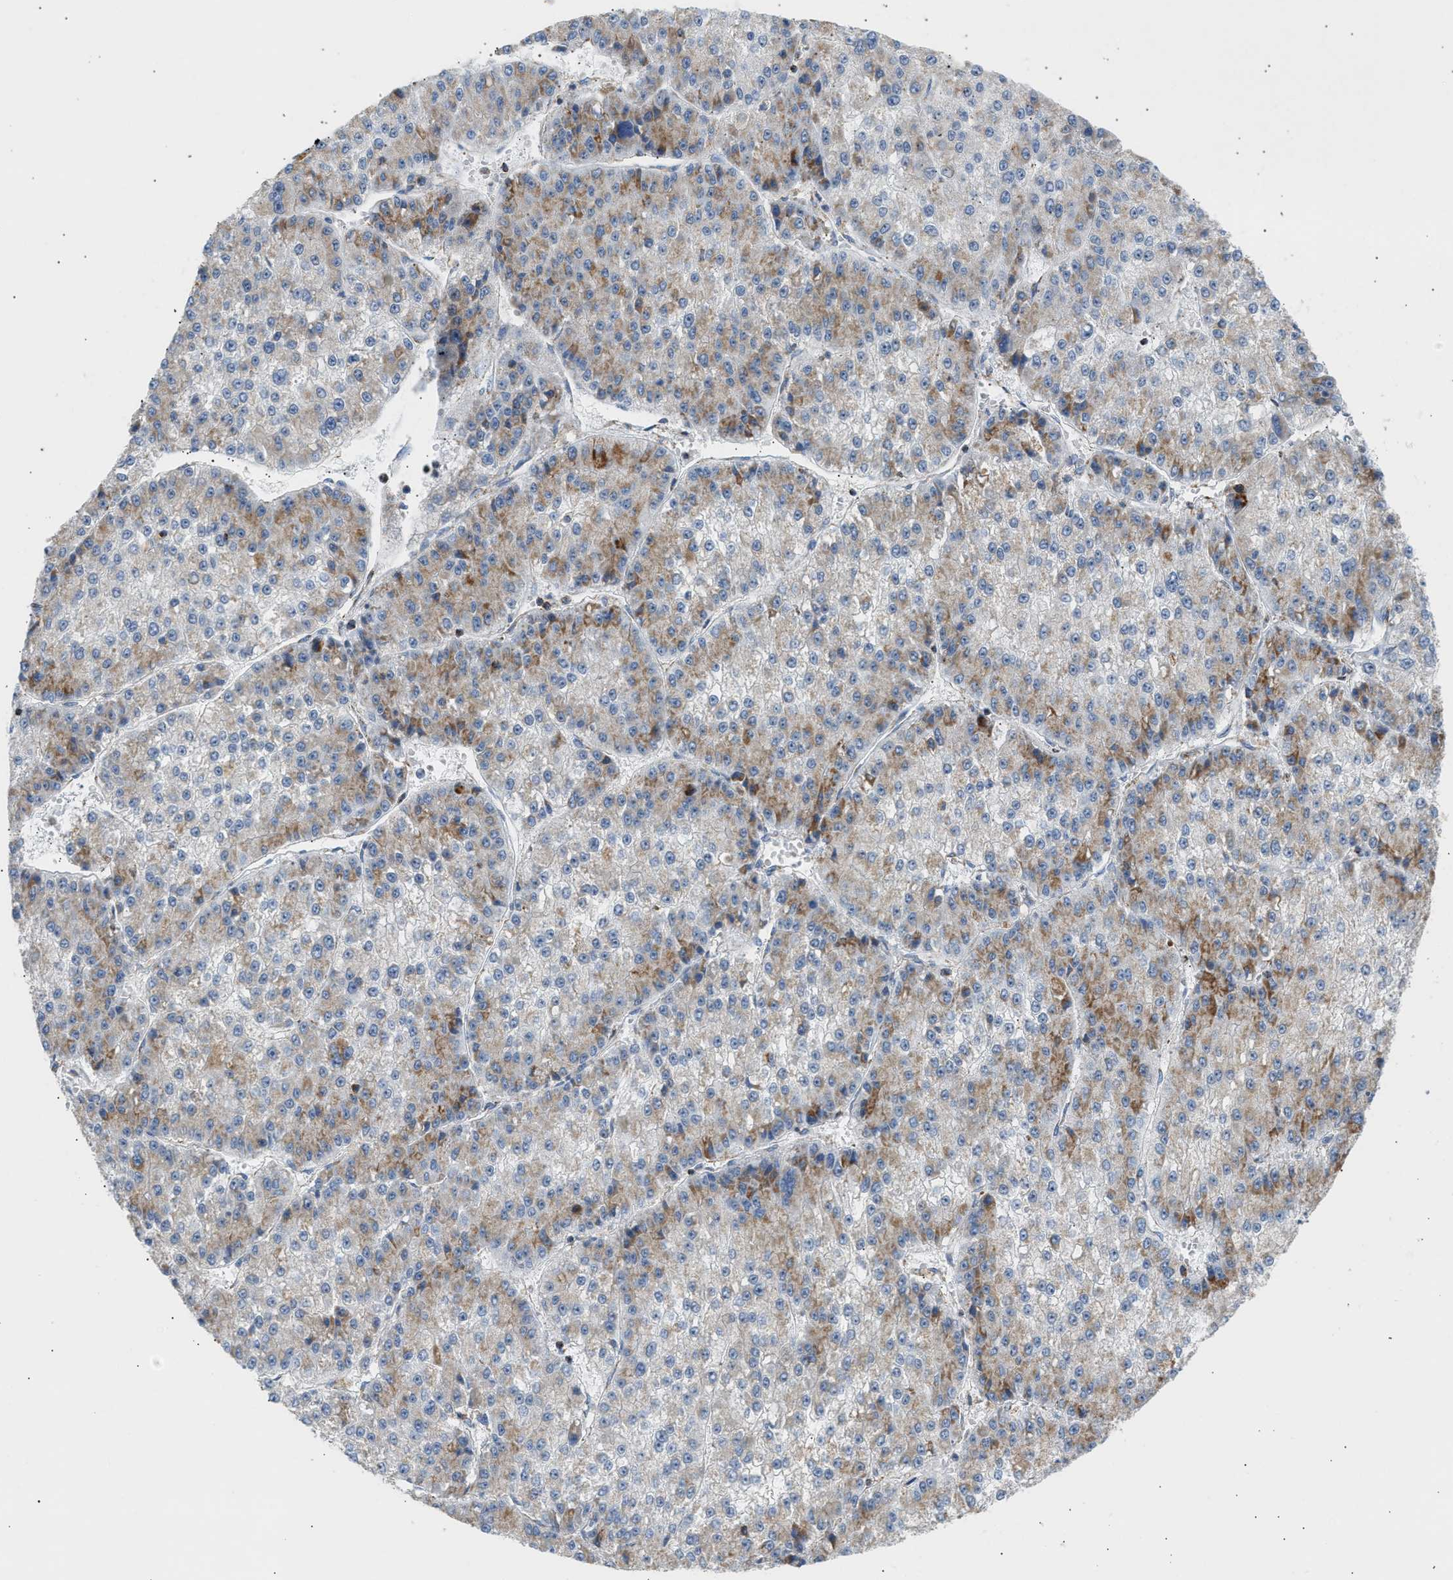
{"staining": {"intensity": "moderate", "quantity": "25%-75%", "location": "cytoplasmic/membranous"}, "tissue": "liver cancer", "cell_type": "Tumor cells", "image_type": "cancer", "snomed": [{"axis": "morphology", "description": "Carcinoma, Hepatocellular, NOS"}, {"axis": "topography", "description": "Liver"}], "caption": "IHC staining of liver cancer (hepatocellular carcinoma), which shows medium levels of moderate cytoplasmic/membranous staining in approximately 25%-75% of tumor cells indicating moderate cytoplasmic/membranous protein staining. The staining was performed using DAB (3,3'-diaminobenzidine) (brown) for protein detection and nuclei were counterstained in hematoxylin (blue).", "gene": "OGDH", "patient": {"sex": "female", "age": 73}}